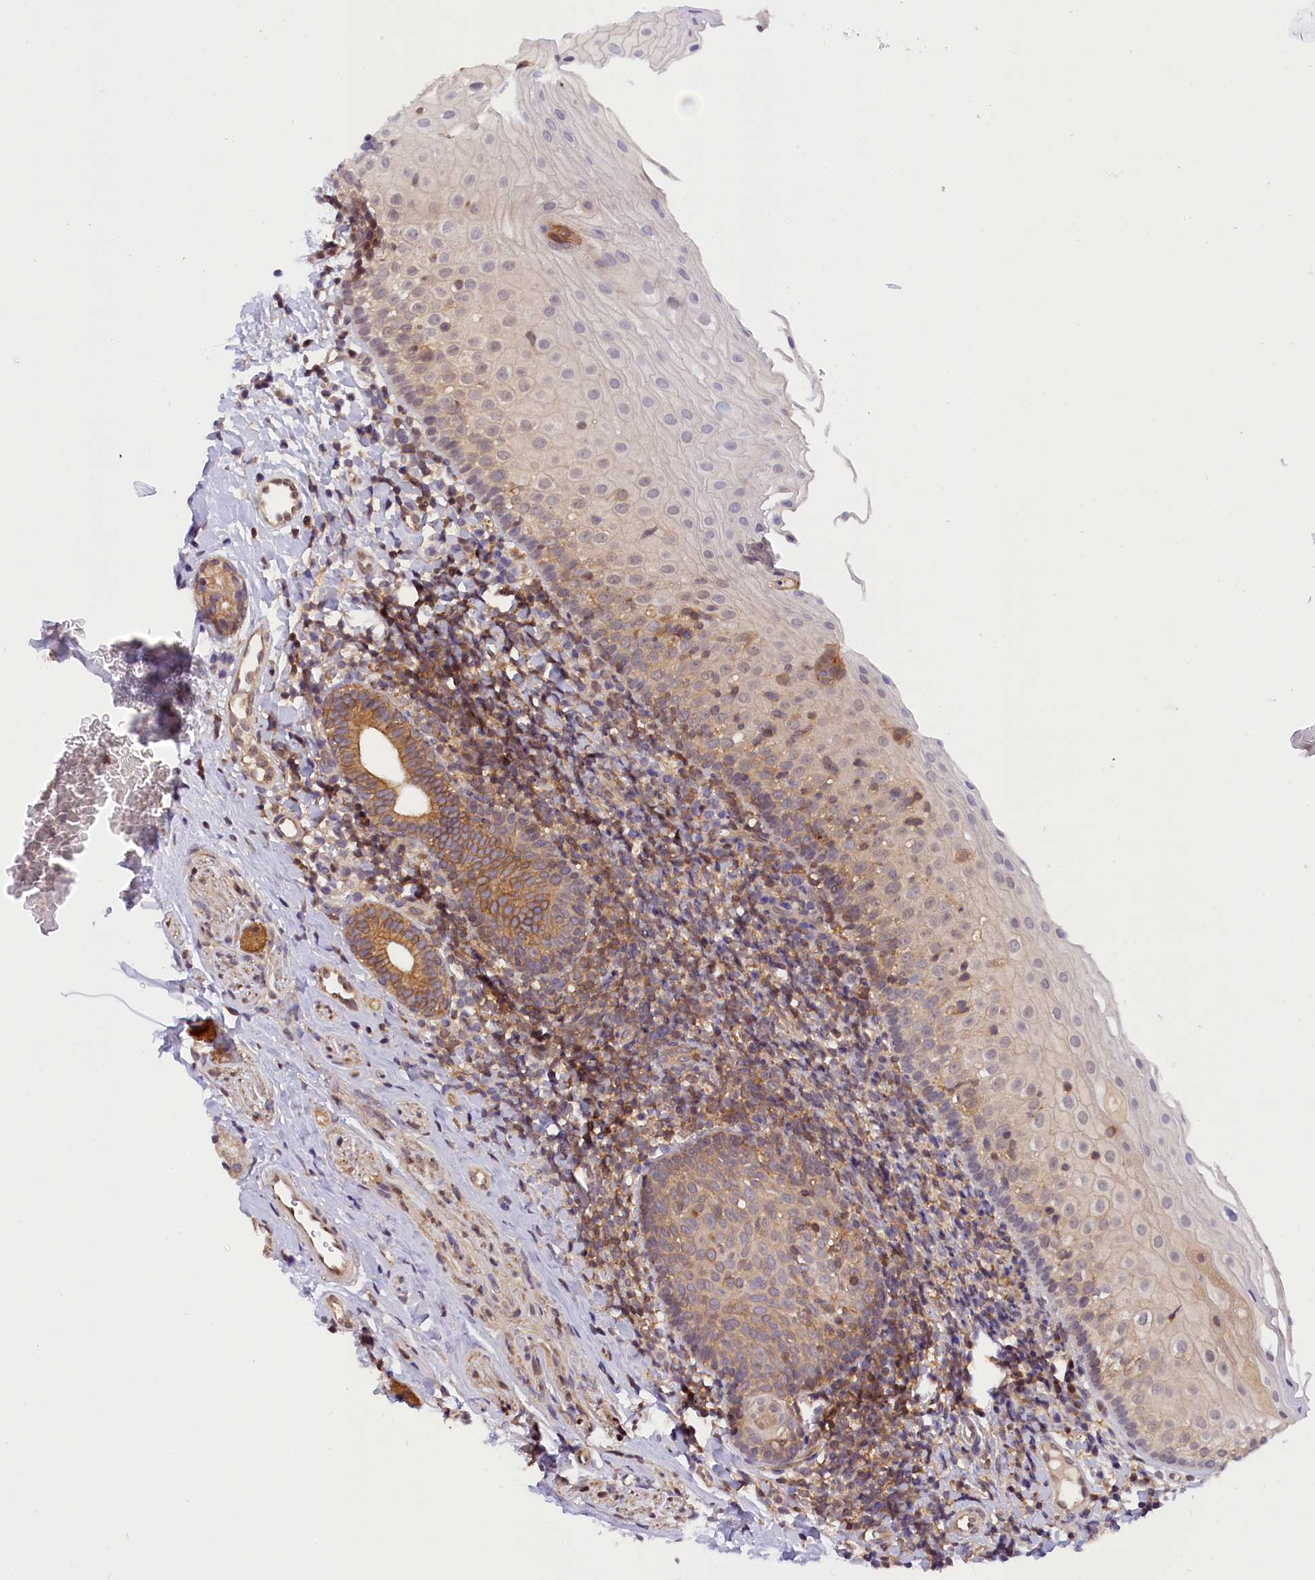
{"staining": {"intensity": "negative", "quantity": "none", "location": "none"}, "tissue": "oral mucosa", "cell_type": "Squamous epithelial cells", "image_type": "normal", "snomed": [{"axis": "morphology", "description": "Normal tissue, NOS"}, {"axis": "topography", "description": "Oral tissue"}], "caption": "Squamous epithelial cells are negative for protein expression in unremarkable human oral mucosa. The staining is performed using DAB brown chromogen with nuclei counter-stained in using hematoxylin.", "gene": "TBCB", "patient": {"sex": "male", "age": 46}}